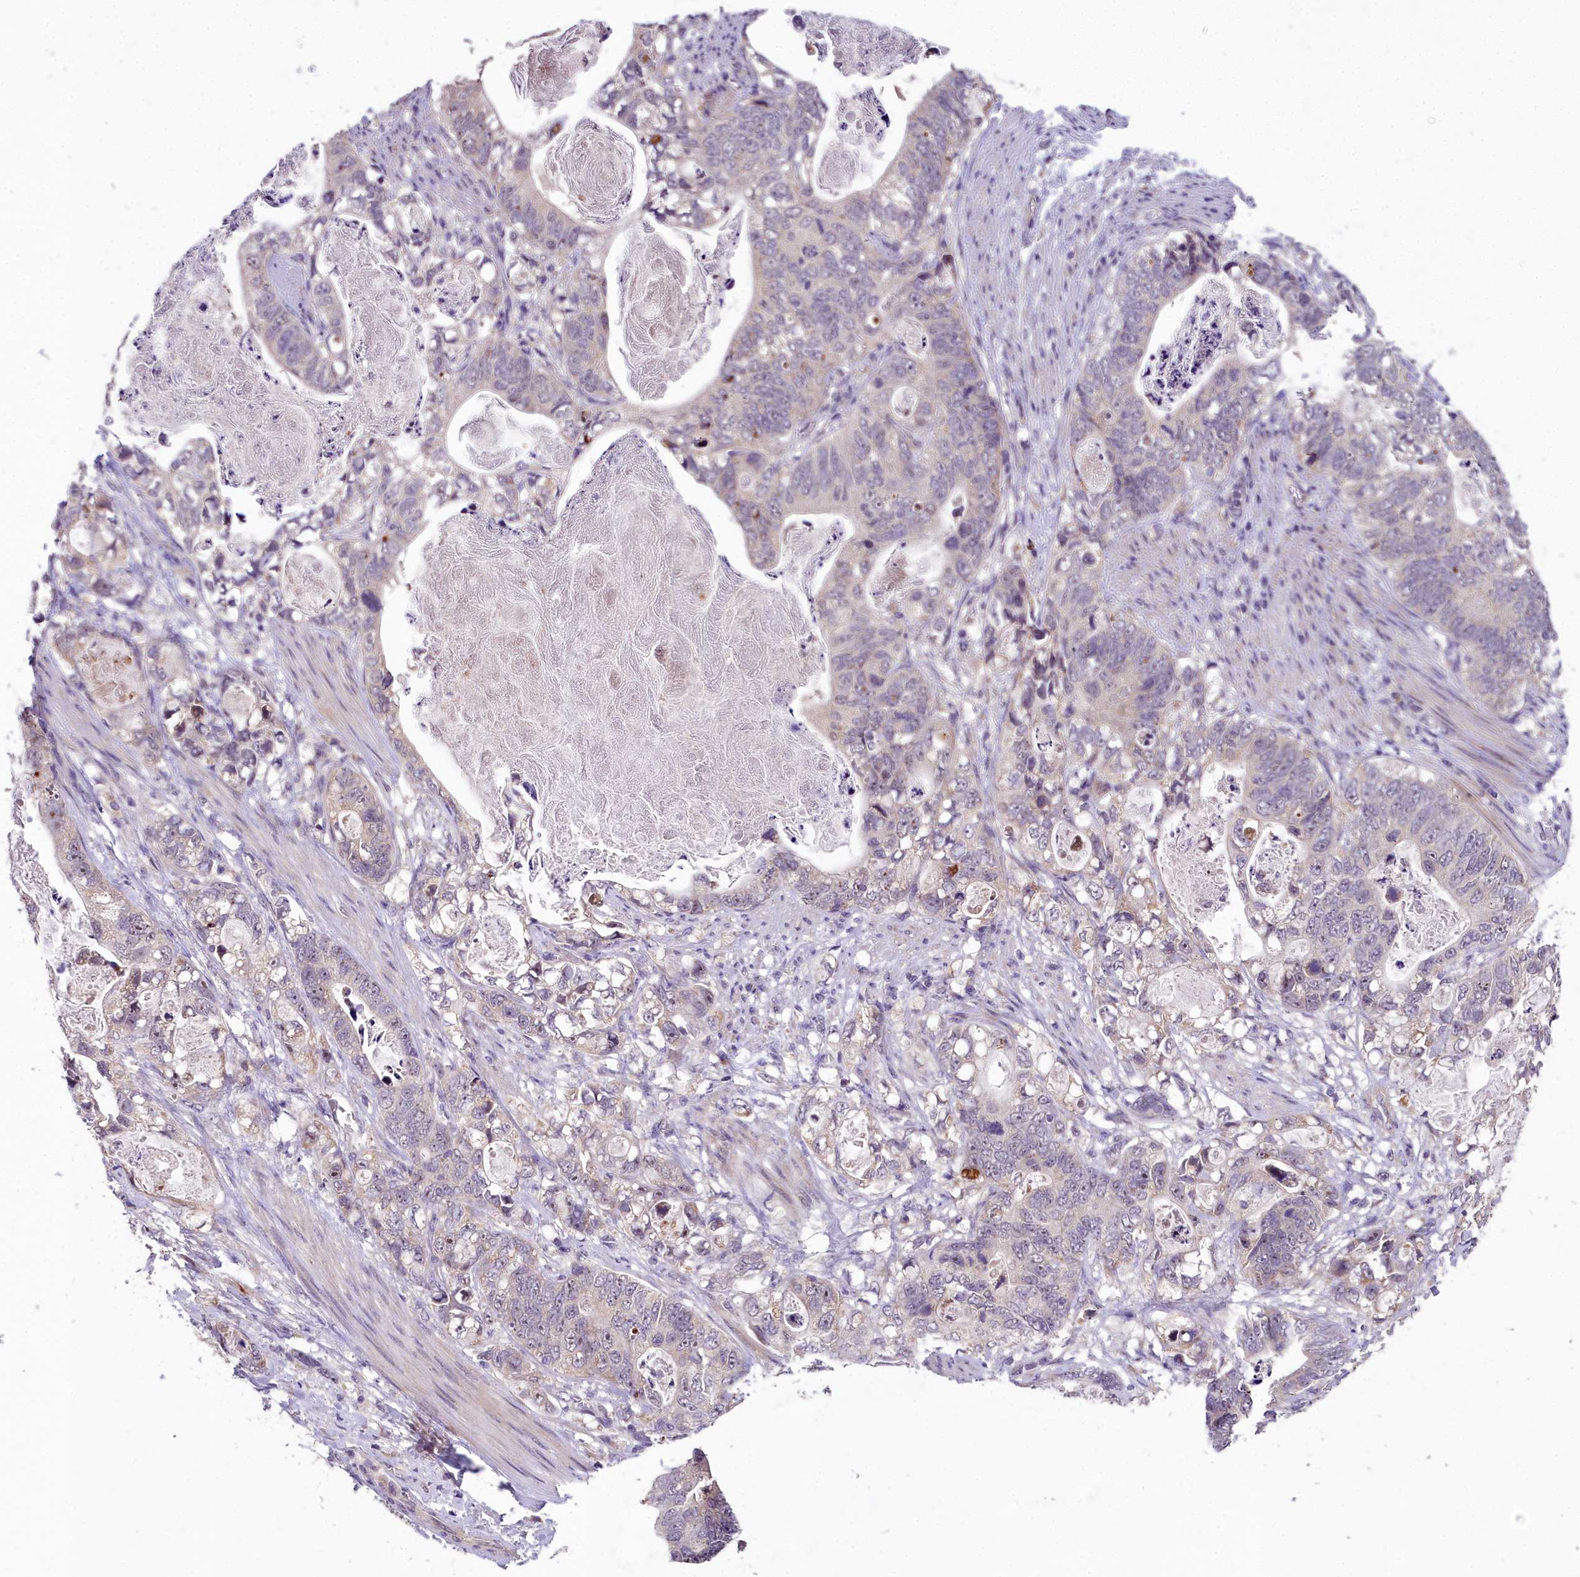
{"staining": {"intensity": "weak", "quantity": "25%-75%", "location": "nuclear"}, "tissue": "stomach cancer", "cell_type": "Tumor cells", "image_type": "cancer", "snomed": [{"axis": "morphology", "description": "Normal tissue, NOS"}, {"axis": "morphology", "description": "Adenocarcinoma, NOS"}, {"axis": "topography", "description": "Stomach"}], "caption": "About 25%-75% of tumor cells in human adenocarcinoma (stomach) display weak nuclear protein positivity as visualized by brown immunohistochemical staining.", "gene": "ZNF333", "patient": {"sex": "female", "age": 89}}